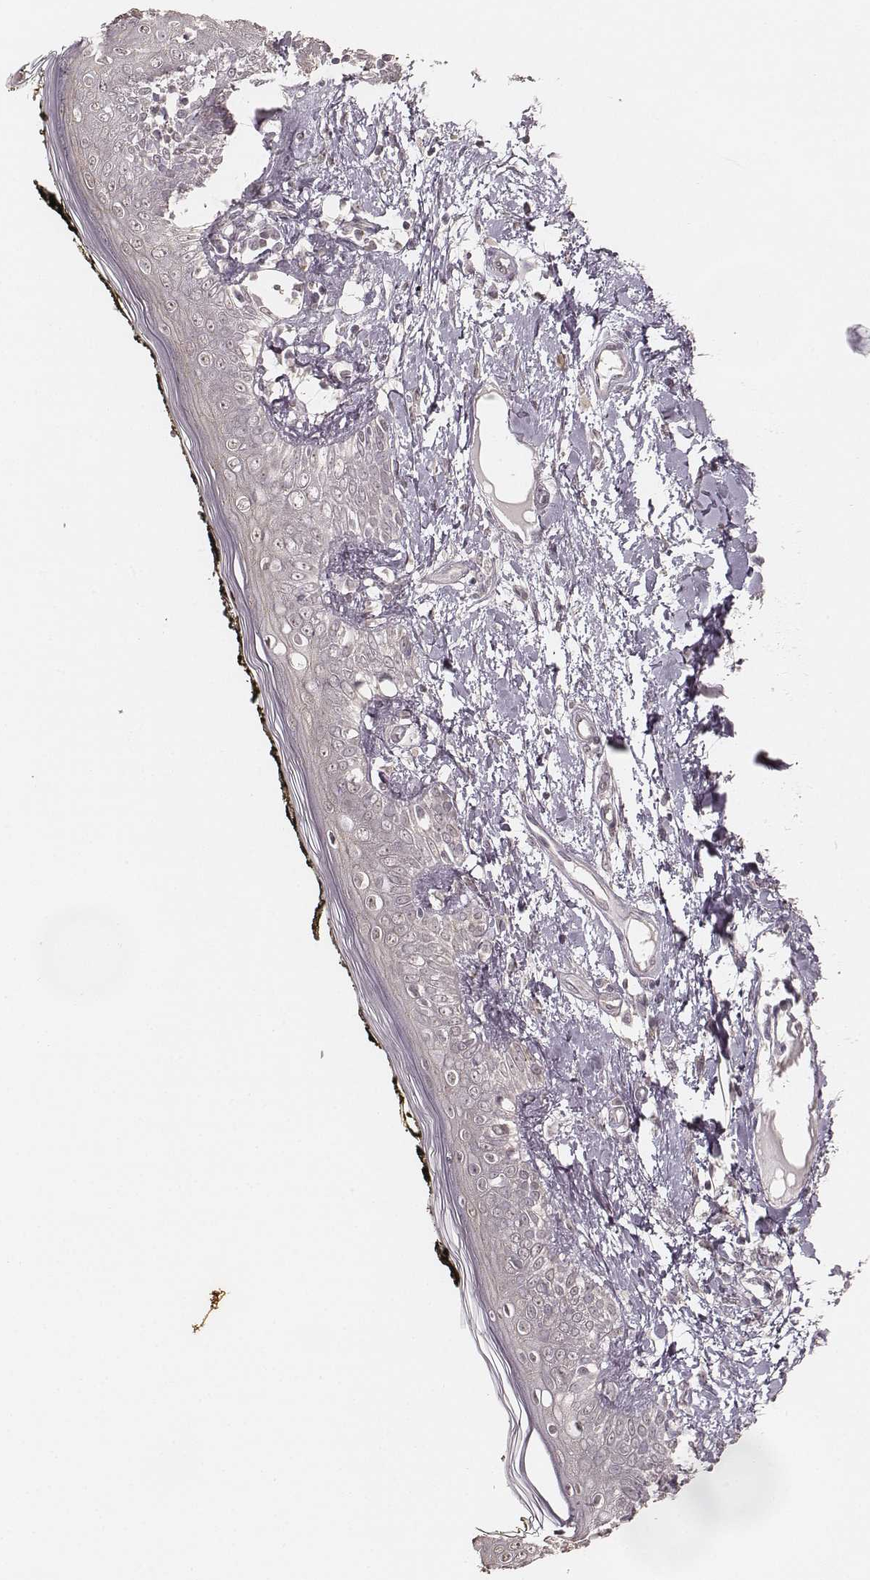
{"staining": {"intensity": "negative", "quantity": "none", "location": "none"}, "tissue": "skin", "cell_type": "Fibroblasts", "image_type": "normal", "snomed": [{"axis": "morphology", "description": "Normal tissue, NOS"}, {"axis": "topography", "description": "Skin"}], "caption": "Immunohistochemistry photomicrograph of unremarkable skin stained for a protein (brown), which shows no expression in fibroblasts. (DAB immunohistochemistry, high magnification).", "gene": "LY6K", "patient": {"sex": "male", "age": 76}}